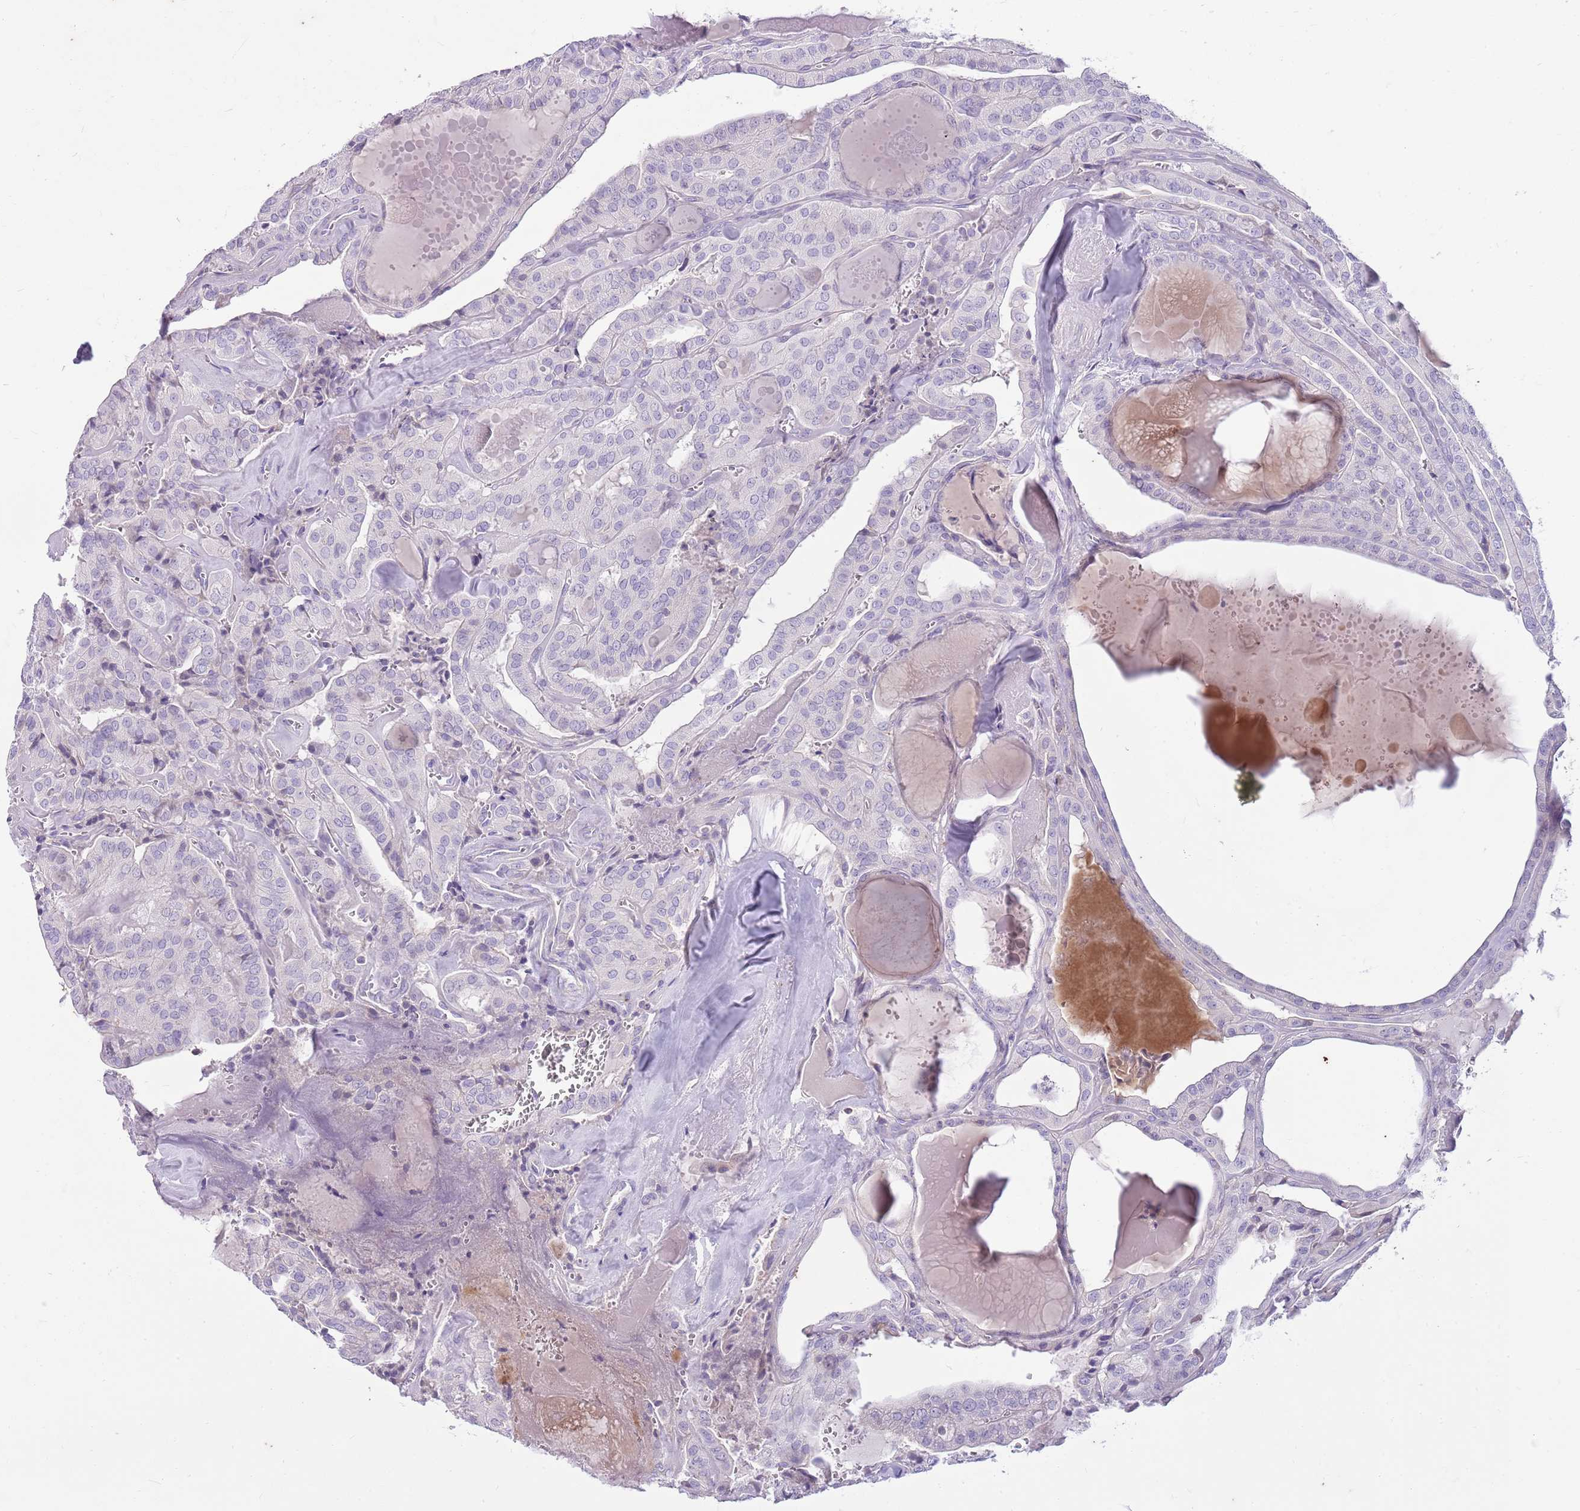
{"staining": {"intensity": "negative", "quantity": "none", "location": "none"}, "tissue": "thyroid cancer", "cell_type": "Tumor cells", "image_type": "cancer", "snomed": [{"axis": "morphology", "description": "Papillary adenocarcinoma, NOS"}, {"axis": "topography", "description": "Thyroid gland"}], "caption": "Immunohistochemical staining of thyroid papillary adenocarcinoma displays no significant staining in tumor cells.", "gene": "CNPPD1", "patient": {"sex": "male", "age": 52}}